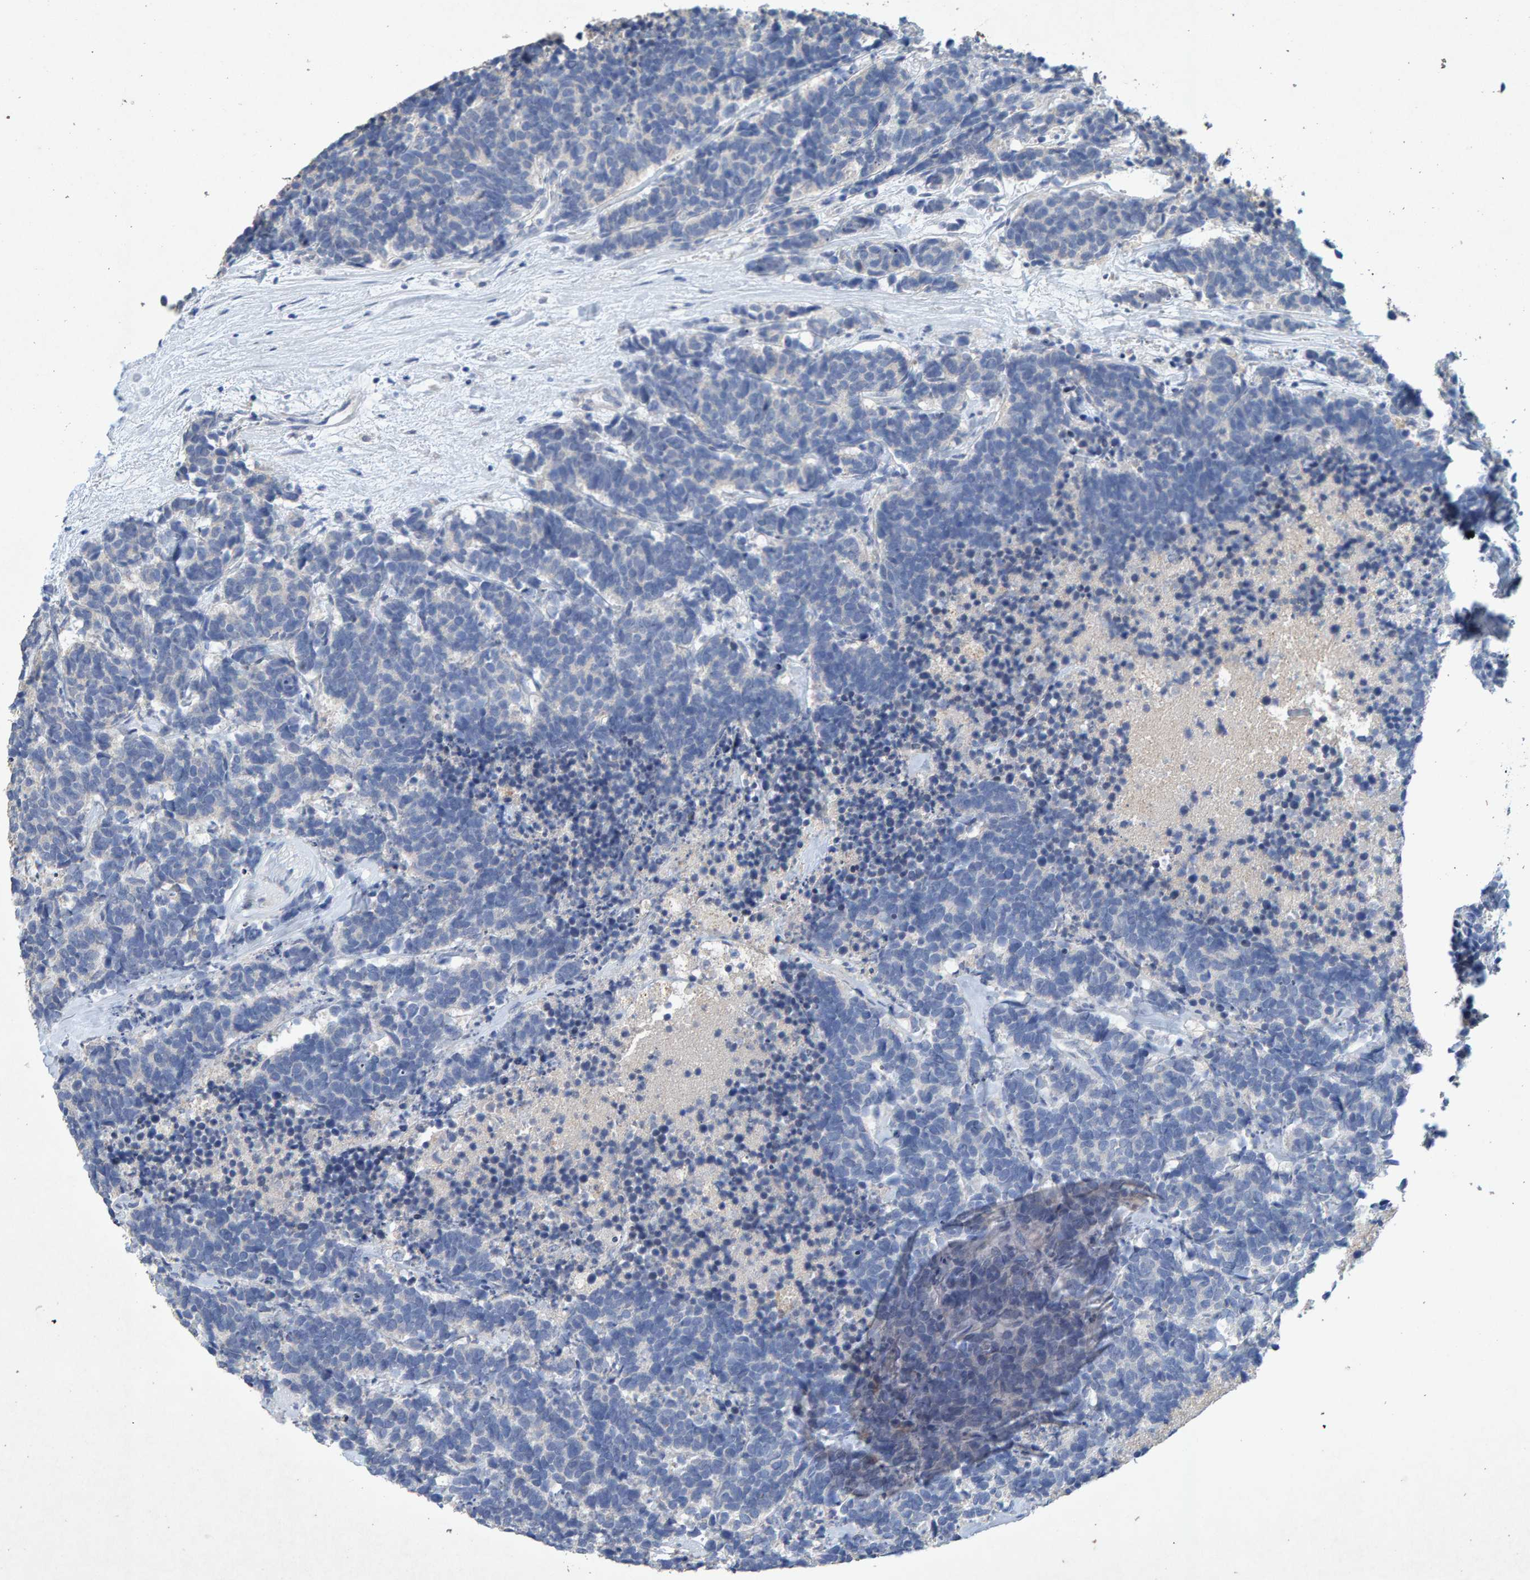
{"staining": {"intensity": "negative", "quantity": "none", "location": "none"}, "tissue": "carcinoid", "cell_type": "Tumor cells", "image_type": "cancer", "snomed": [{"axis": "morphology", "description": "Carcinoma, NOS"}, {"axis": "morphology", "description": "Carcinoid, malignant, NOS"}, {"axis": "topography", "description": "Urinary bladder"}], "caption": "Immunohistochemical staining of human carcinoma exhibits no significant expression in tumor cells.", "gene": "CTH", "patient": {"sex": "male", "age": 57}}